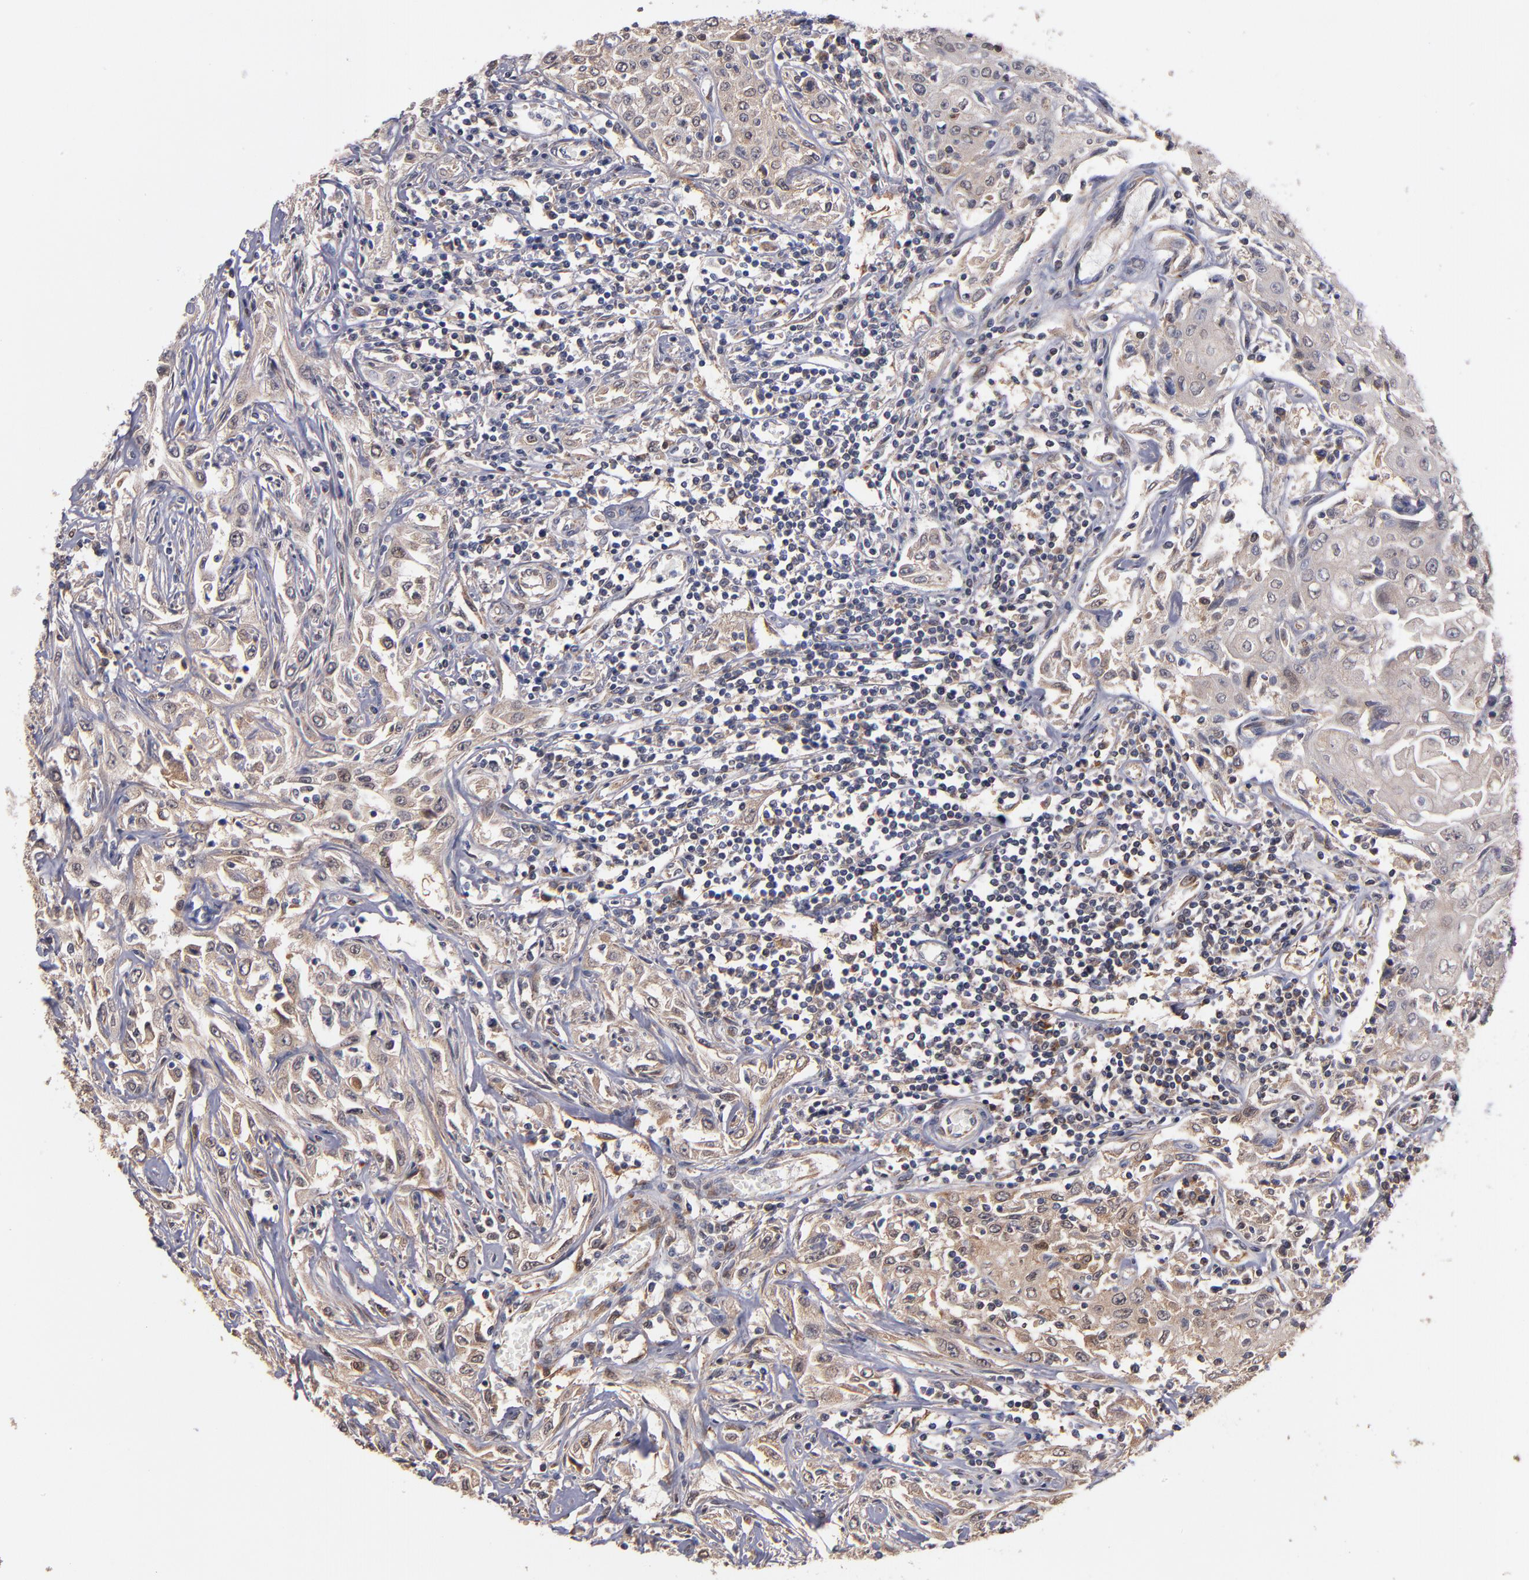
{"staining": {"intensity": "moderate", "quantity": ">75%", "location": "cytoplasmic/membranous"}, "tissue": "head and neck cancer", "cell_type": "Tumor cells", "image_type": "cancer", "snomed": [{"axis": "morphology", "description": "Squamous cell carcinoma, NOS"}, {"axis": "topography", "description": "Oral tissue"}, {"axis": "topography", "description": "Head-Neck"}], "caption": "About >75% of tumor cells in squamous cell carcinoma (head and neck) demonstrate moderate cytoplasmic/membranous protein expression as visualized by brown immunohistochemical staining.", "gene": "GMFG", "patient": {"sex": "female", "age": 76}}